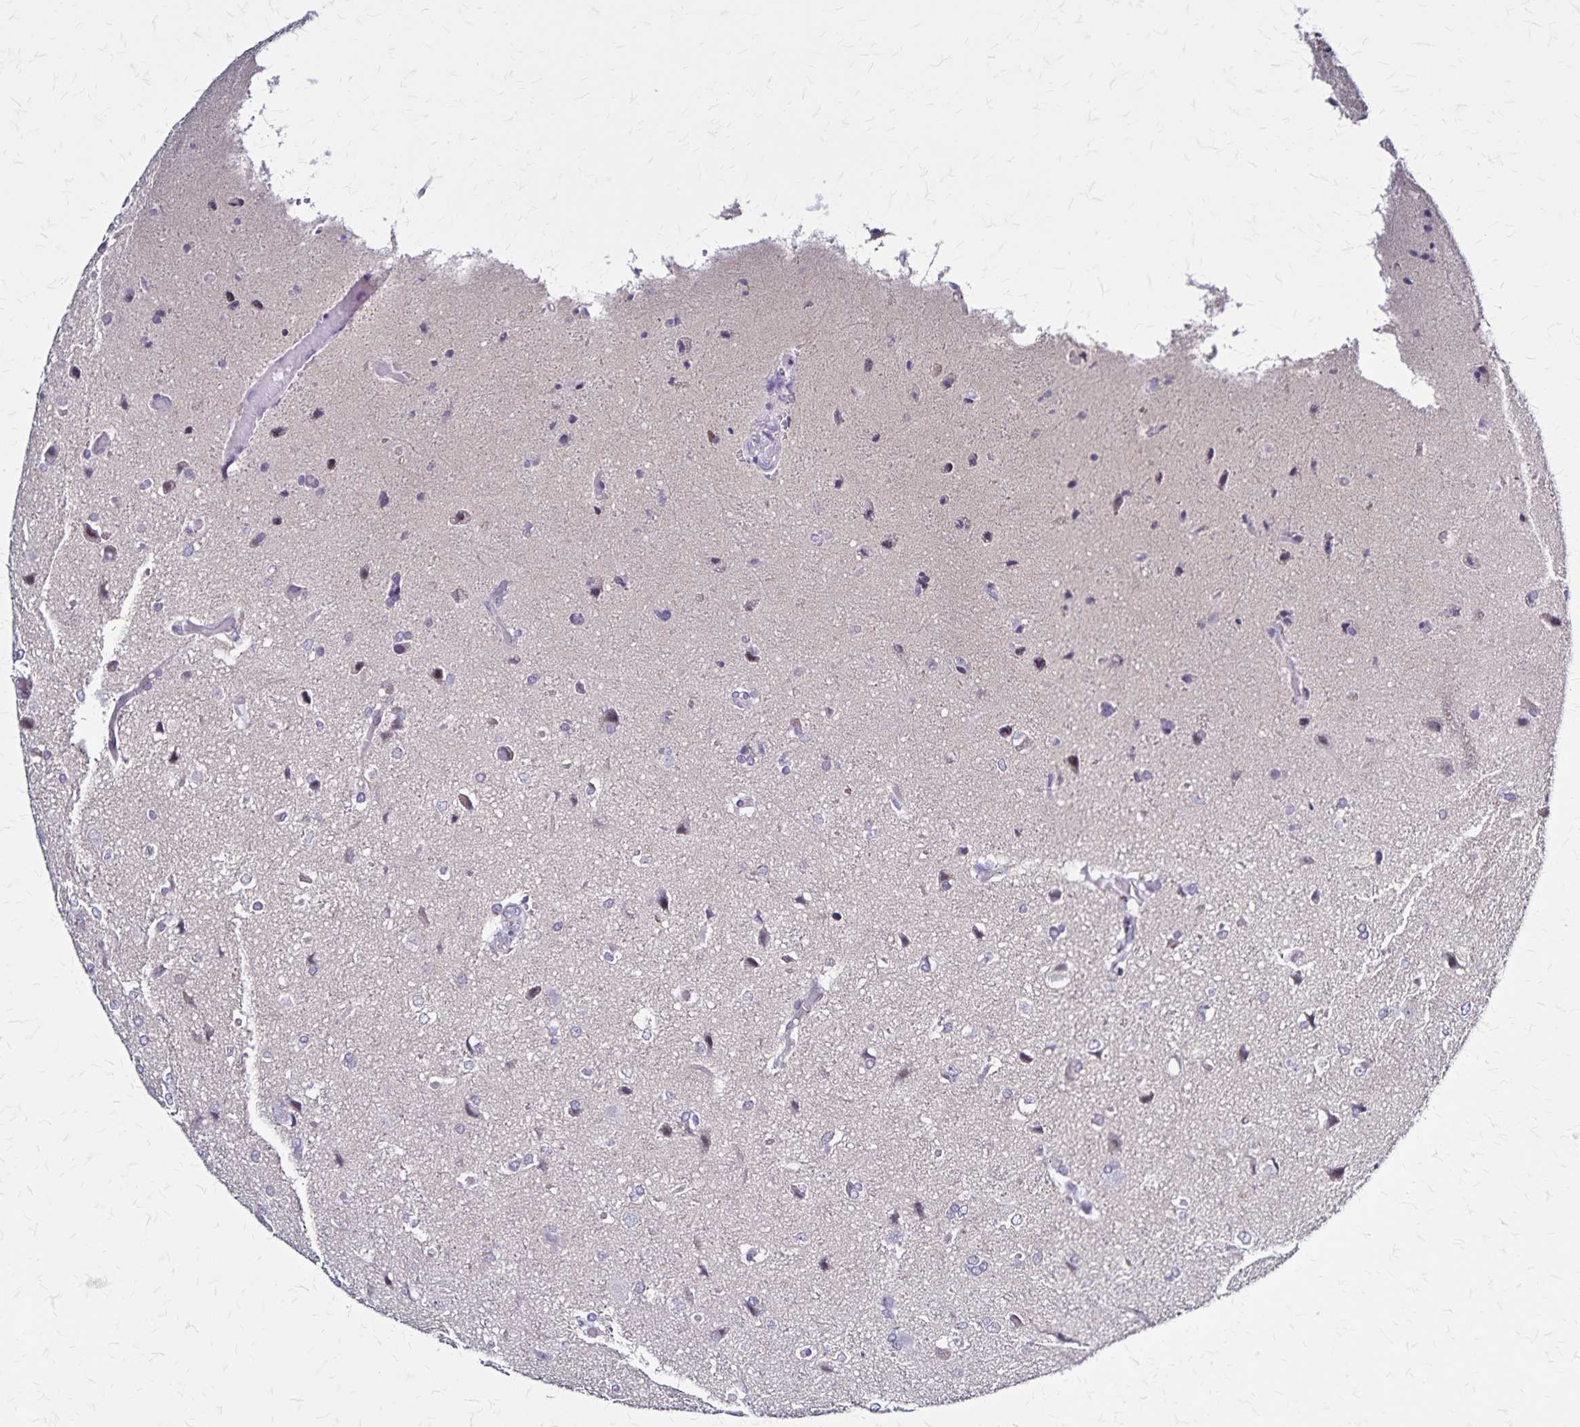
{"staining": {"intensity": "negative", "quantity": "none", "location": "none"}, "tissue": "glioma", "cell_type": "Tumor cells", "image_type": "cancer", "snomed": [{"axis": "morphology", "description": "Glioma, malignant, High grade"}, {"axis": "topography", "description": "Brain"}], "caption": "Immunohistochemistry of human malignant high-grade glioma demonstrates no expression in tumor cells. (DAB (3,3'-diaminobenzidine) immunohistochemistry, high magnification).", "gene": "PLXNA4", "patient": {"sex": "male", "age": 68}}